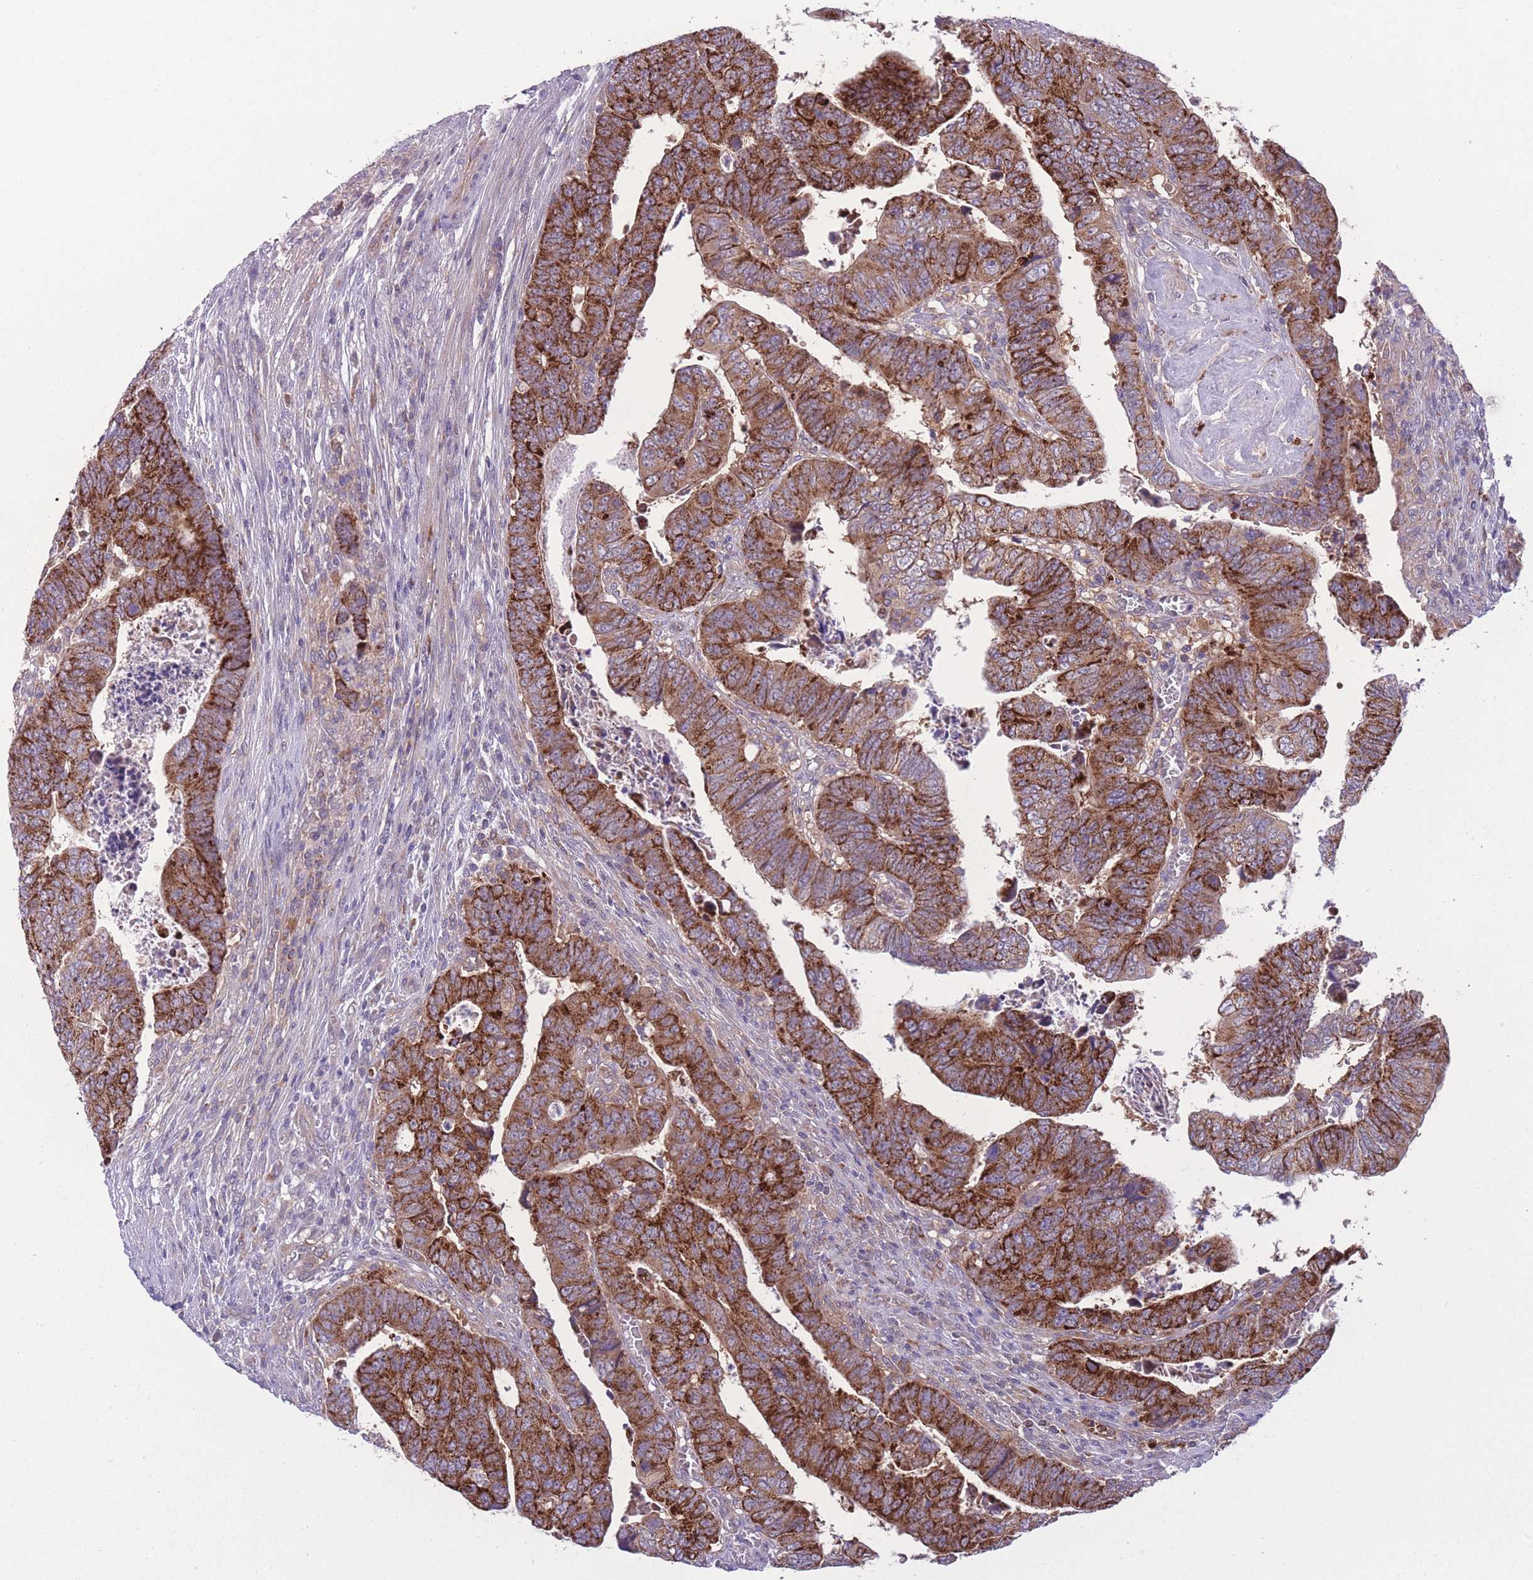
{"staining": {"intensity": "strong", "quantity": ">75%", "location": "cytoplasmic/membranous"}, "tissue": "colorectal cancer", "cell_type": "Tumor cells", "image_type": "cancer", "snomed": [{"axis": "morphology", "description": "Normal tissue, NOS"}, {"axis": "morphology", "description": "Adenocarcinoma, NOS"}, {"axis": "topography", "description": "Rectum"}], "caption": "Tumor cells display high levels of strong cytoplasmic/membranous positivity in about >75% of cells in human adenocarcinoma (colorectal).", "gene": "CCT6B", "patient": {"sex": "female", "age": 65}}